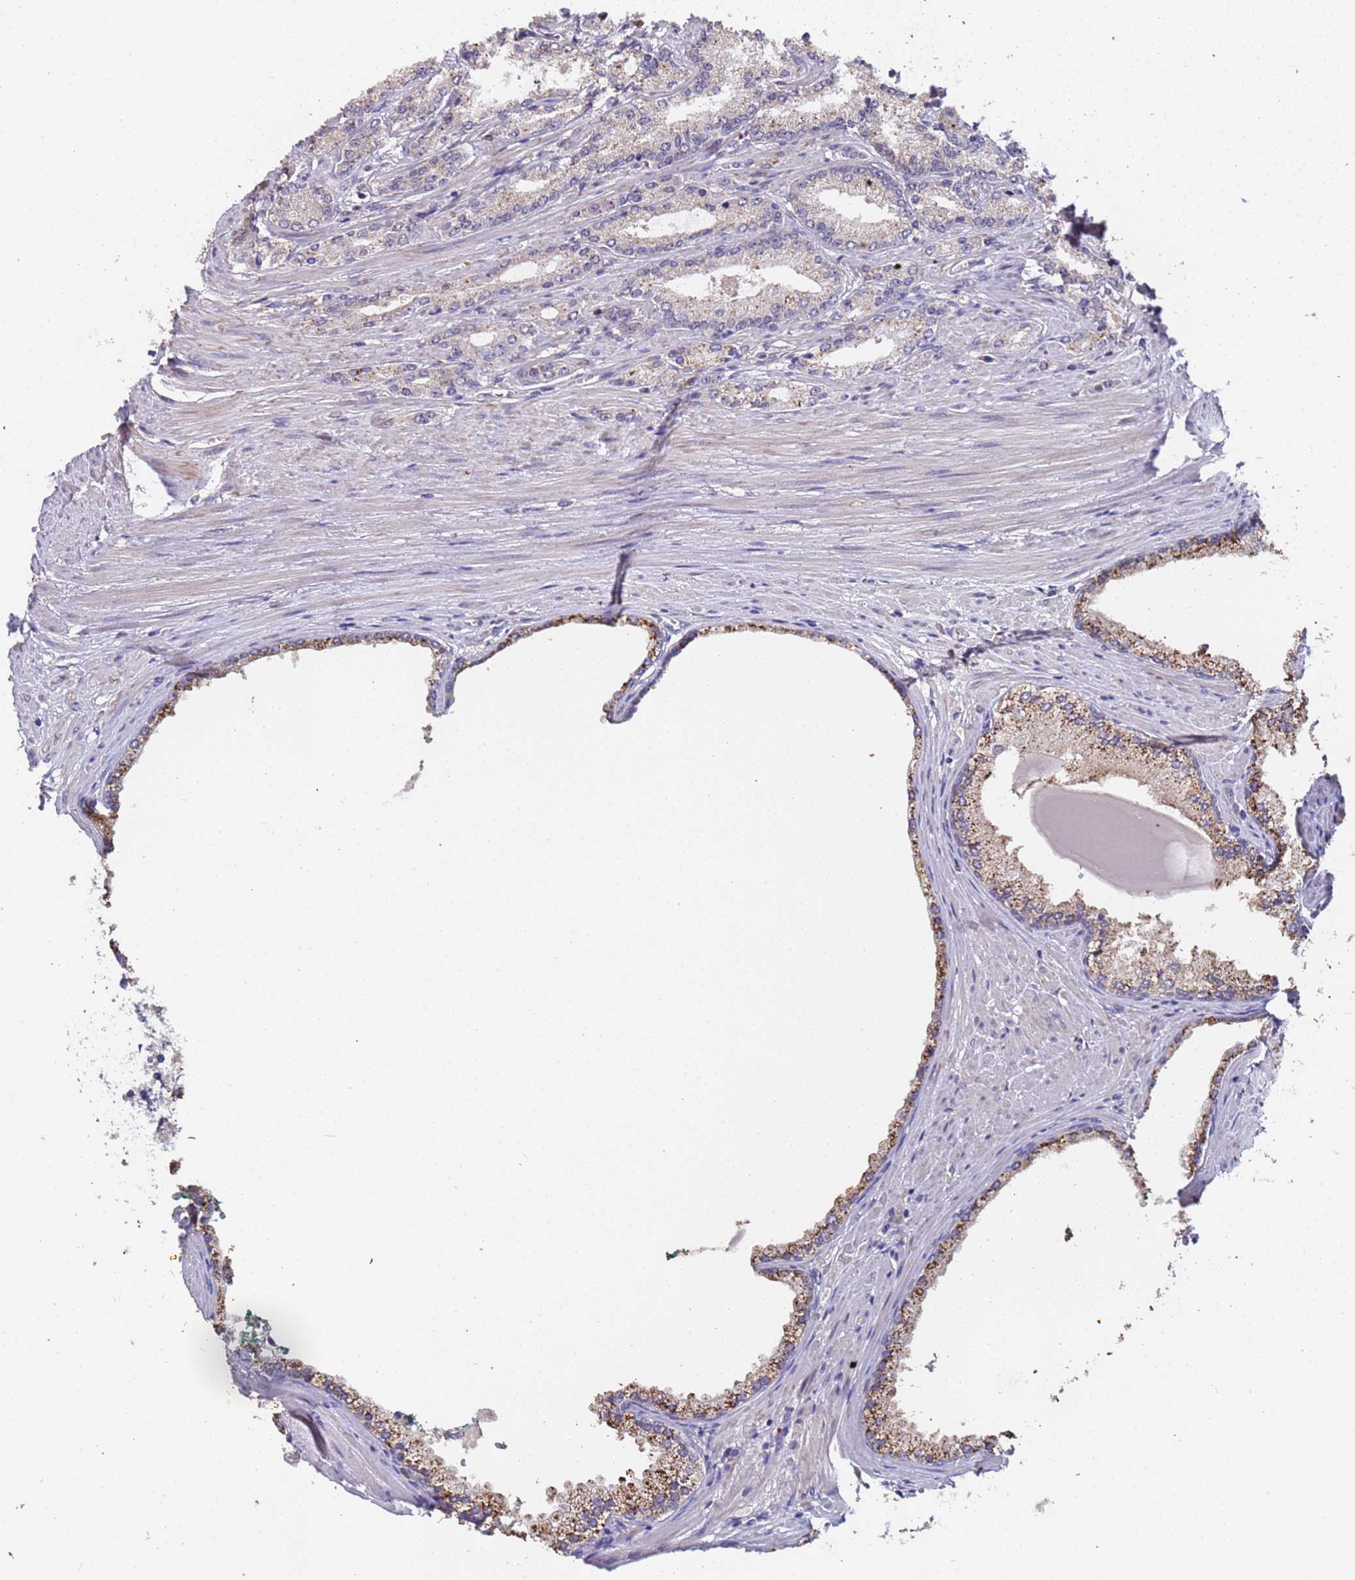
{"staining": {"intensity": "weak", "quantity": "25%-75%", "location": "cytoplasmic/membranous"}, "tissue": "prostate cancer", "cell_type": "Tumor cells", "image_type": "cancer", "snomed": [{"axis": "morphology", "description": "Adenocarcinoma, High grade"}, {"axis": "topography", "description": "Prostate"}], "caption": "Tumor cells show low levels of weak cytoplasmic/membranous staining in about 25%-75% of cells in prostate adenocarcinoma (high-grade).", "gene": "ZNF248", "patient": {"sex": "male", "age": 66}}